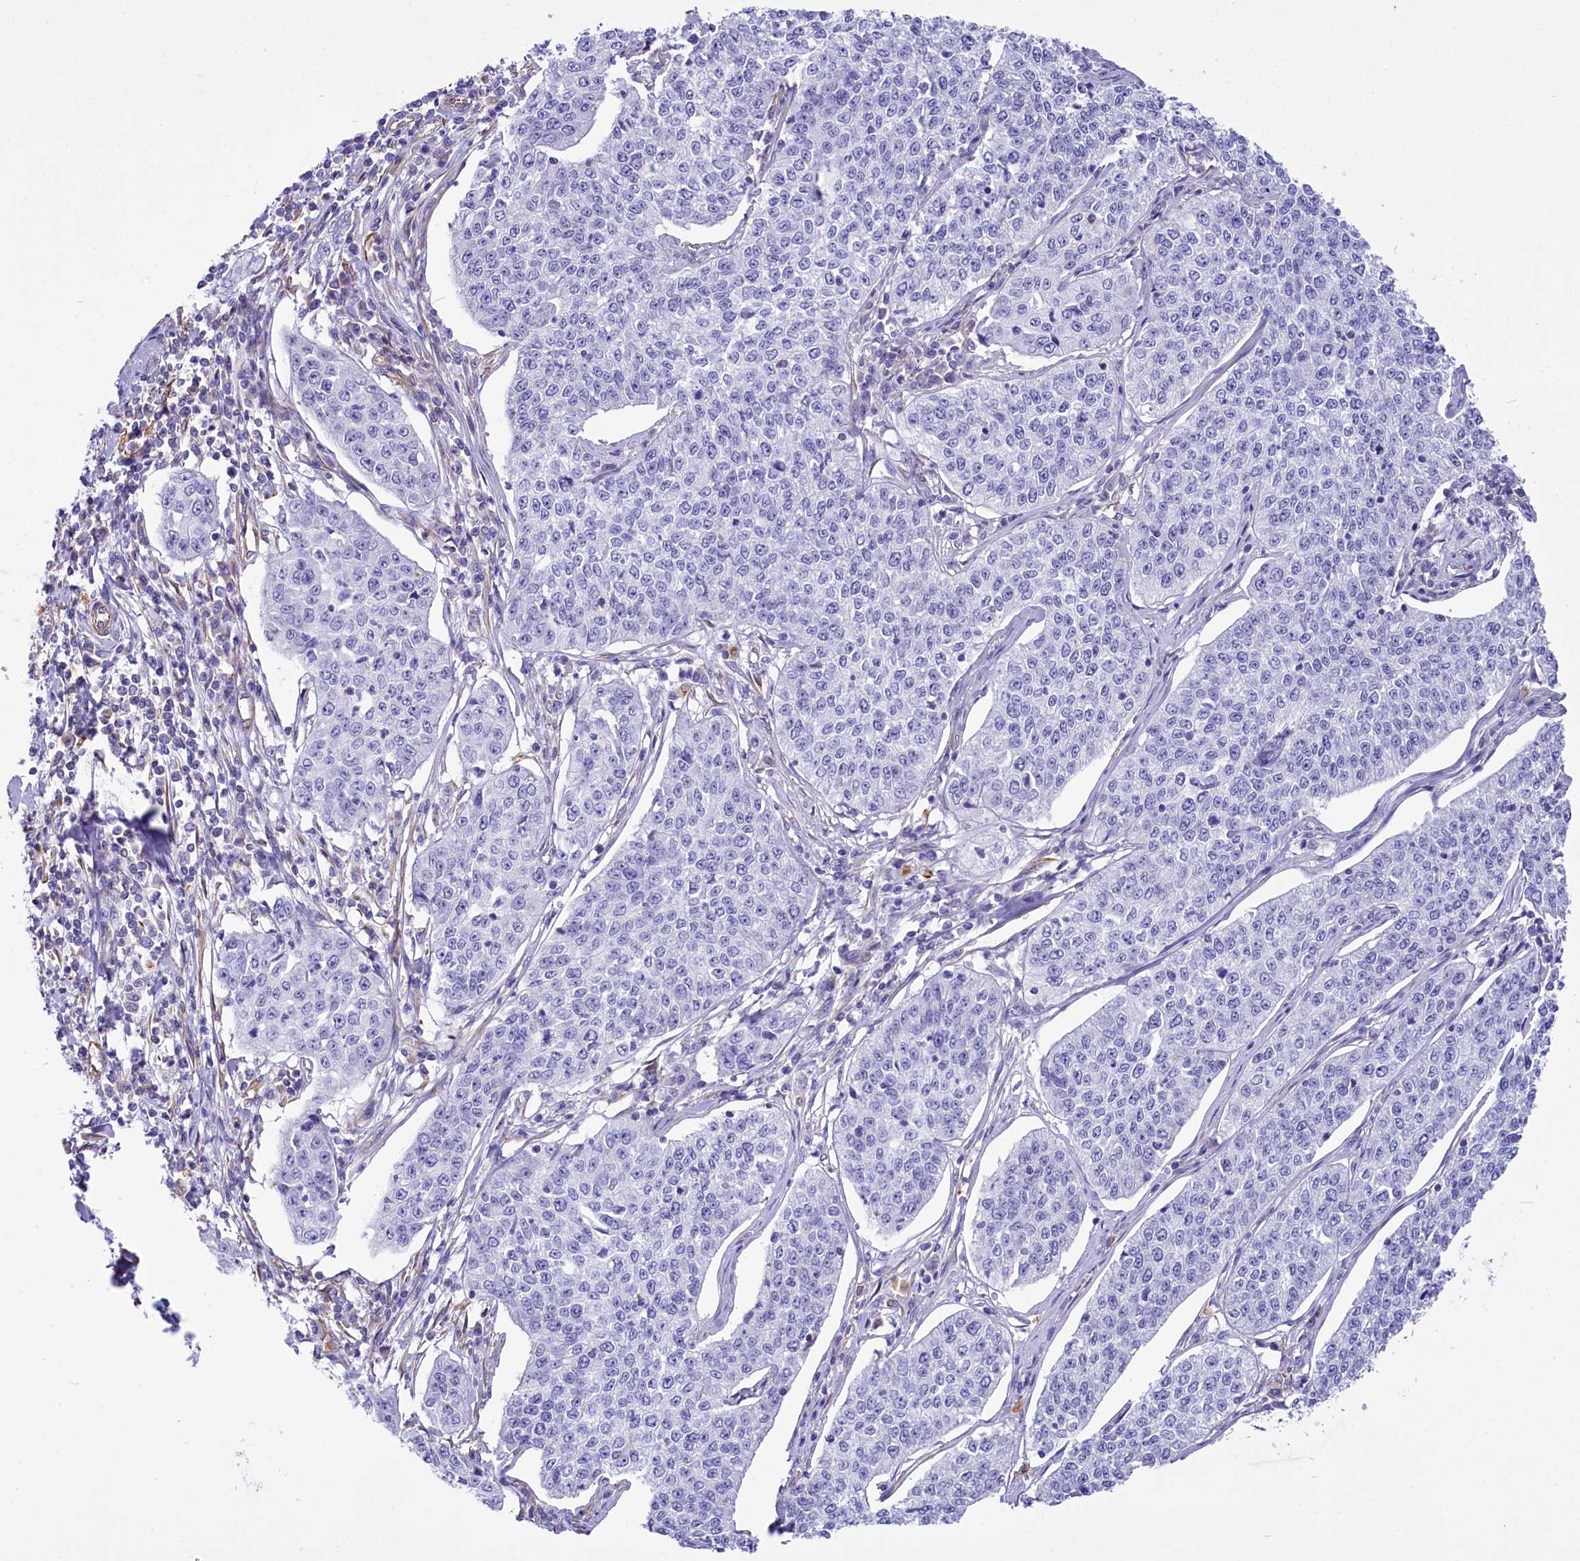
{"staining": {"intensity": "negative", "quantity": "none", "location": "none"}, "tissue": "cervical cancer", "cell_type": "Tumor cells", "image_type": "cancer", "snomed": [{"axis": "morphology", "description": "Squamous cell carcinoma, NOS"}, {"axis": "topography", "description": "Cervix"}], "caption": "This micrograph is of cervical squamous cell carcinoma stained with IHC to label a protein in brown with the nuclei are counter-stained blue. There is no staining in tumor cells. (DAB (3,3'-diaminobenzidine) IHC with hematoxylin counter stain).", "gene": "CD99", "patient": {"sex": "female", "age": 35}}